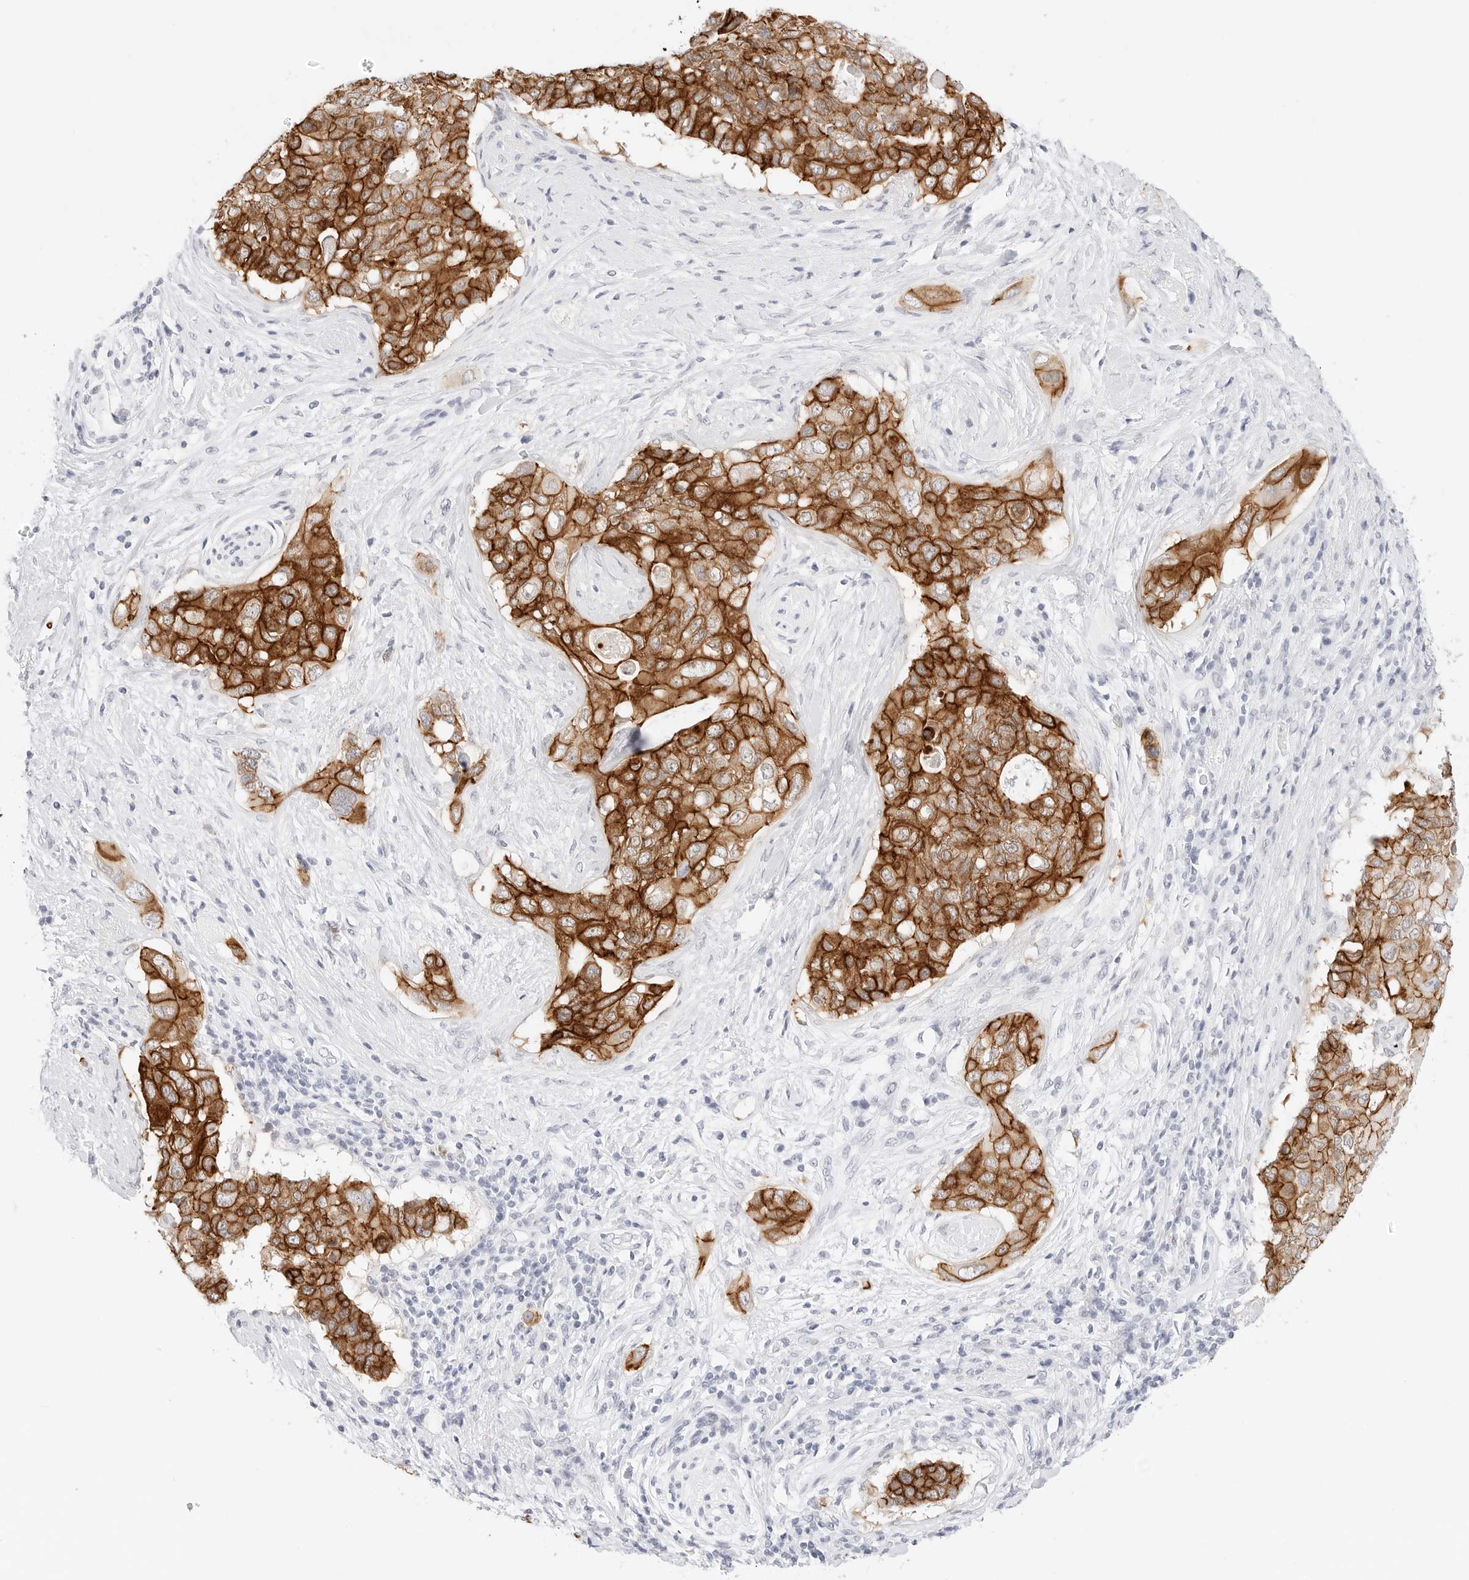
{"staining": {"intensity": "strong", "quantity": ">75%", "location": "cytoplasmic/membranous"}, "tissue": "pancreatic cancer", "cell_type": "Tumor cells", "image_type": "cancer", "snomed": [{"axis": "morphology", "description": "Adenocarcinoma, NOS"}, {"axis": "topography", "description": "Pancreas"}], "caption": "Immunohistochemical staining of pancreatic adenocarcinoma exhibits high levels of strong cytoplasmic/membranous protein staining in about >75% of tumor cells. (Brightfield microscopy of DAB IHC at high magnification).", "gene": "CDH1", "patient": {"sex": "female", "age": 56}}